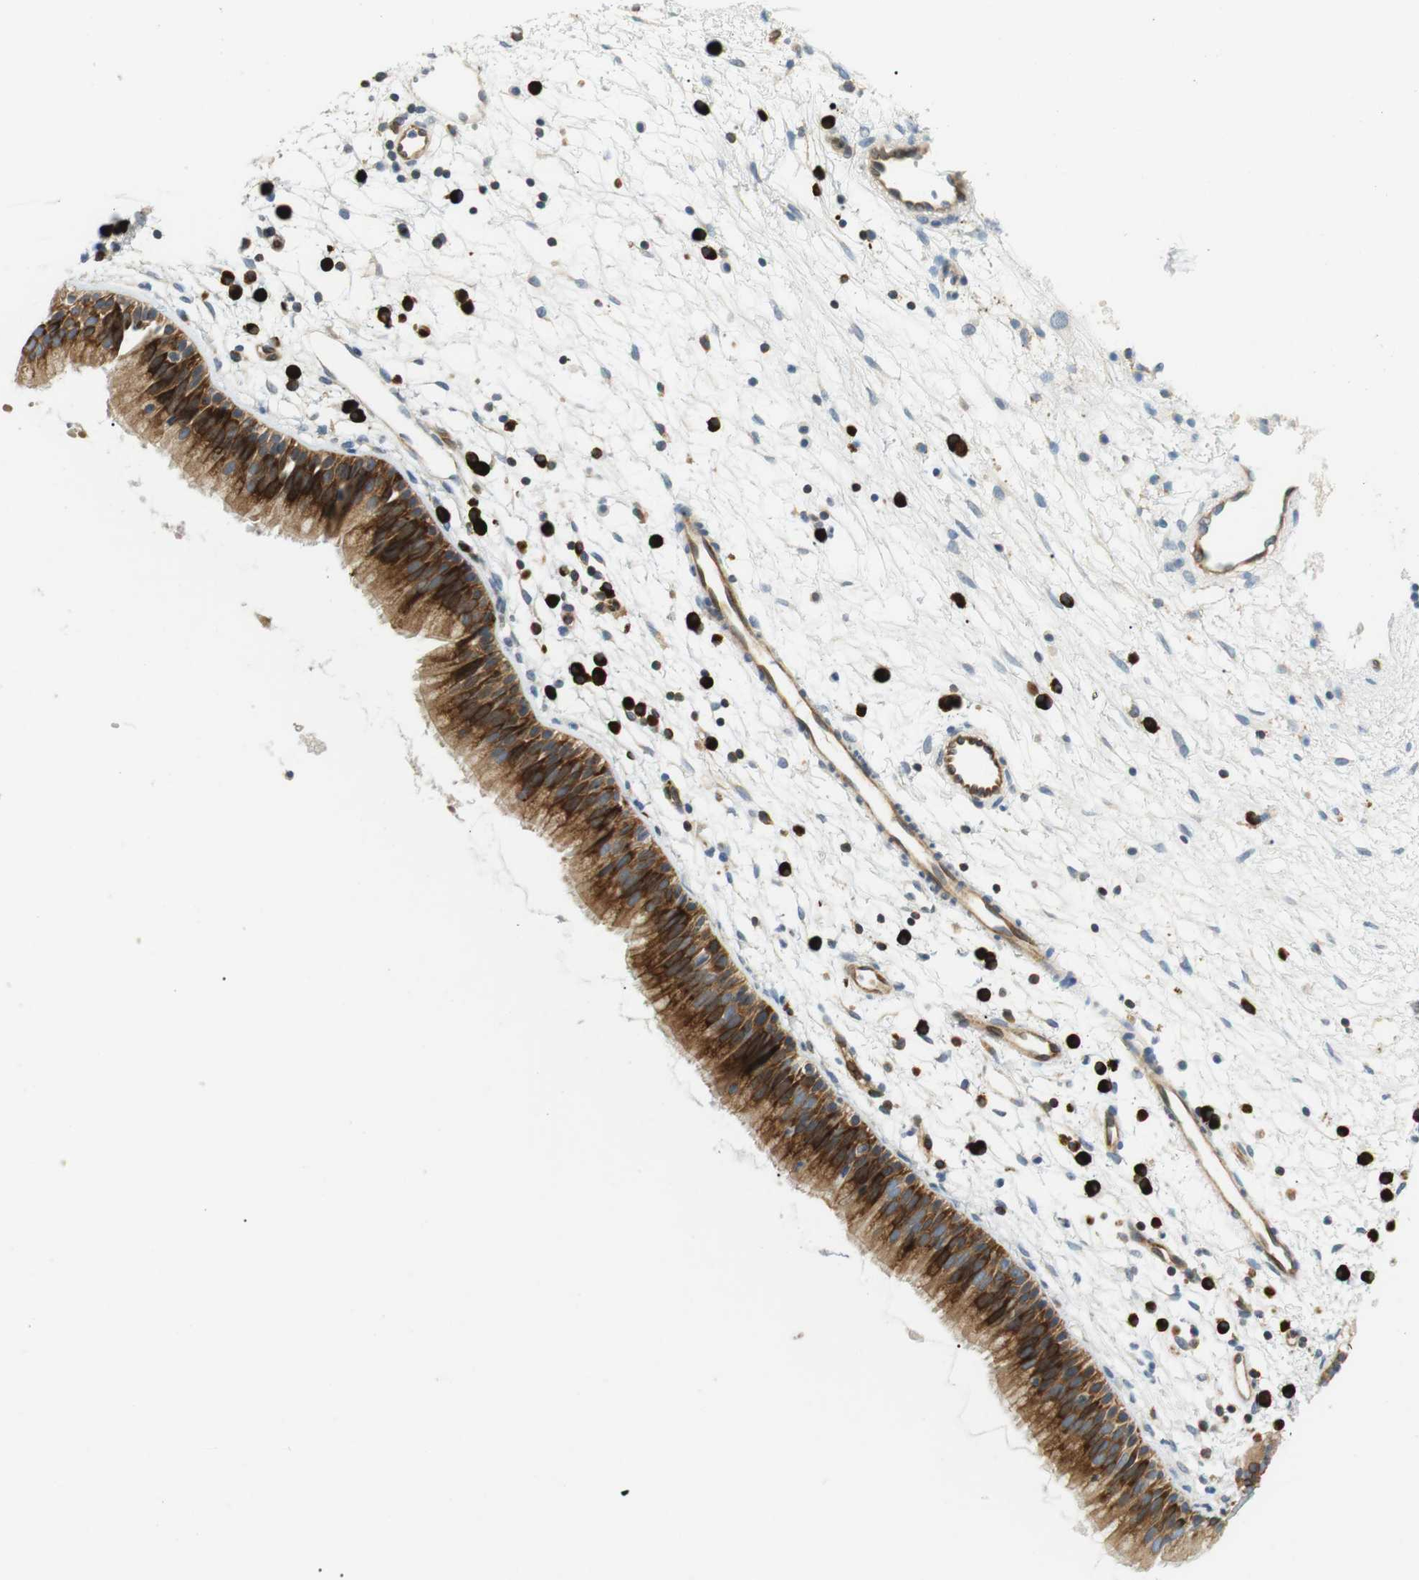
{"staining": {"intensity": "strong", "quantity": ">75%", "location": "cytoplasmic/membranous"}, "tissue": "nasopharynx", "cell_type": "Respiratory epithelial cells", "image_type": "normal", "snomed": [{"axis": "morphology", "description": "Normal tissue, NOS"}, {"axis": "topography", "description": "Nasopharynx"}], "caption": "Immunohistochemical staining of unremarkable human nasopharynx demonstrates >75% levels of strong cytoplasmic/membranous protein expression in approximately >75% of respiratory epithelial cells. The protein is stained brown, and the nuclei are stained in blue (DAB IHC with brightfield microscopy, high magnification).", "gene": "TMEM200A", "patient": {"sex": "male", "age": 21}}